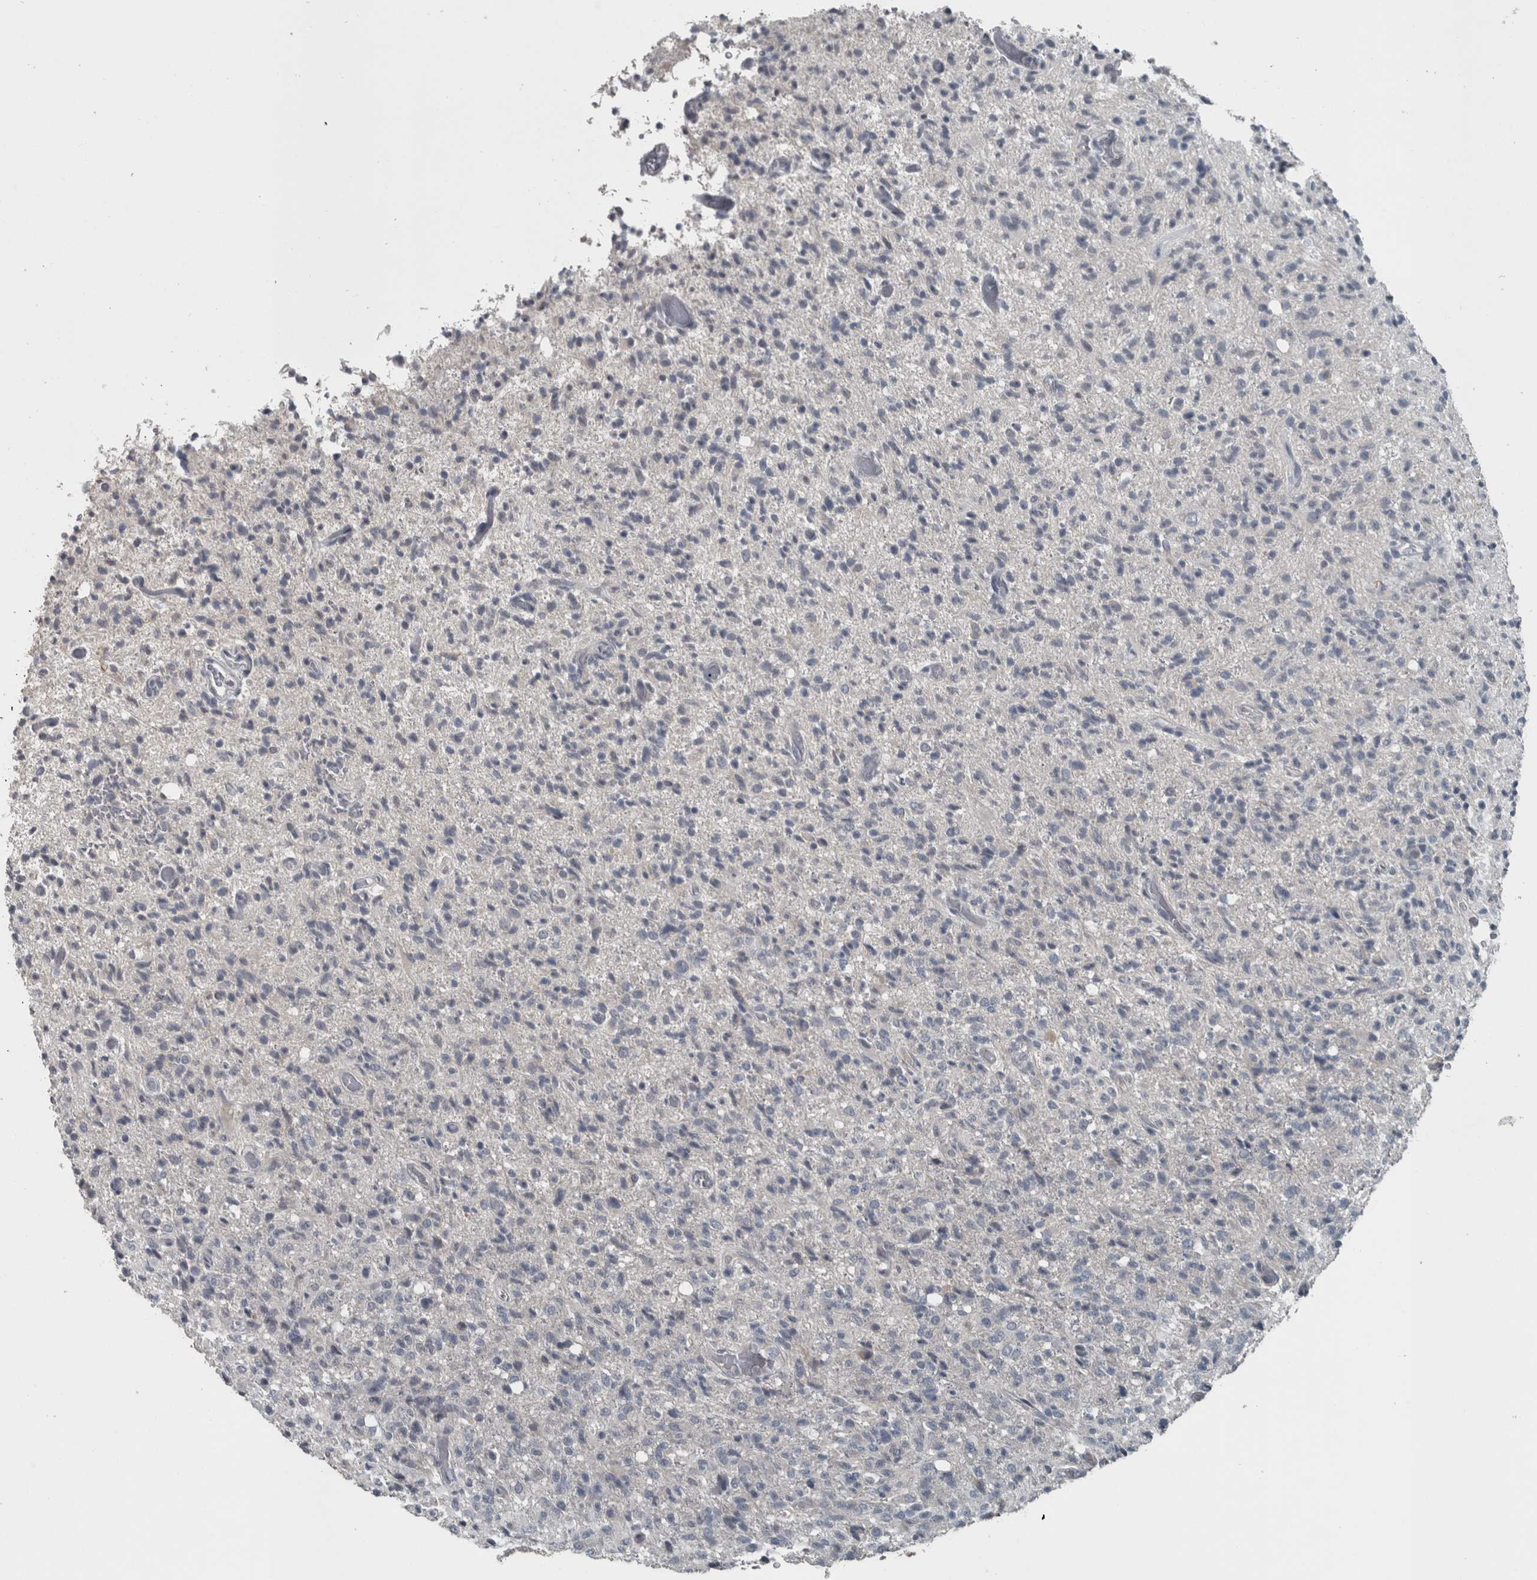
{"staining": {"intensity": "negative", "quantity": "none", "location": "none"}, "tissue": "glioma", "cell_type": "Tumor cells", "image_type": "cancer", "snomed": [{"axis": "morphology", "description": "Glioma, malignant, High grade"}, {"axis": "topography", "description": "Brain"}], "caption": "Tumor cells are negative for brown protein staining in glioma.", "gene": "KRT20", "patient": {"sex": "female", "age": 57}}